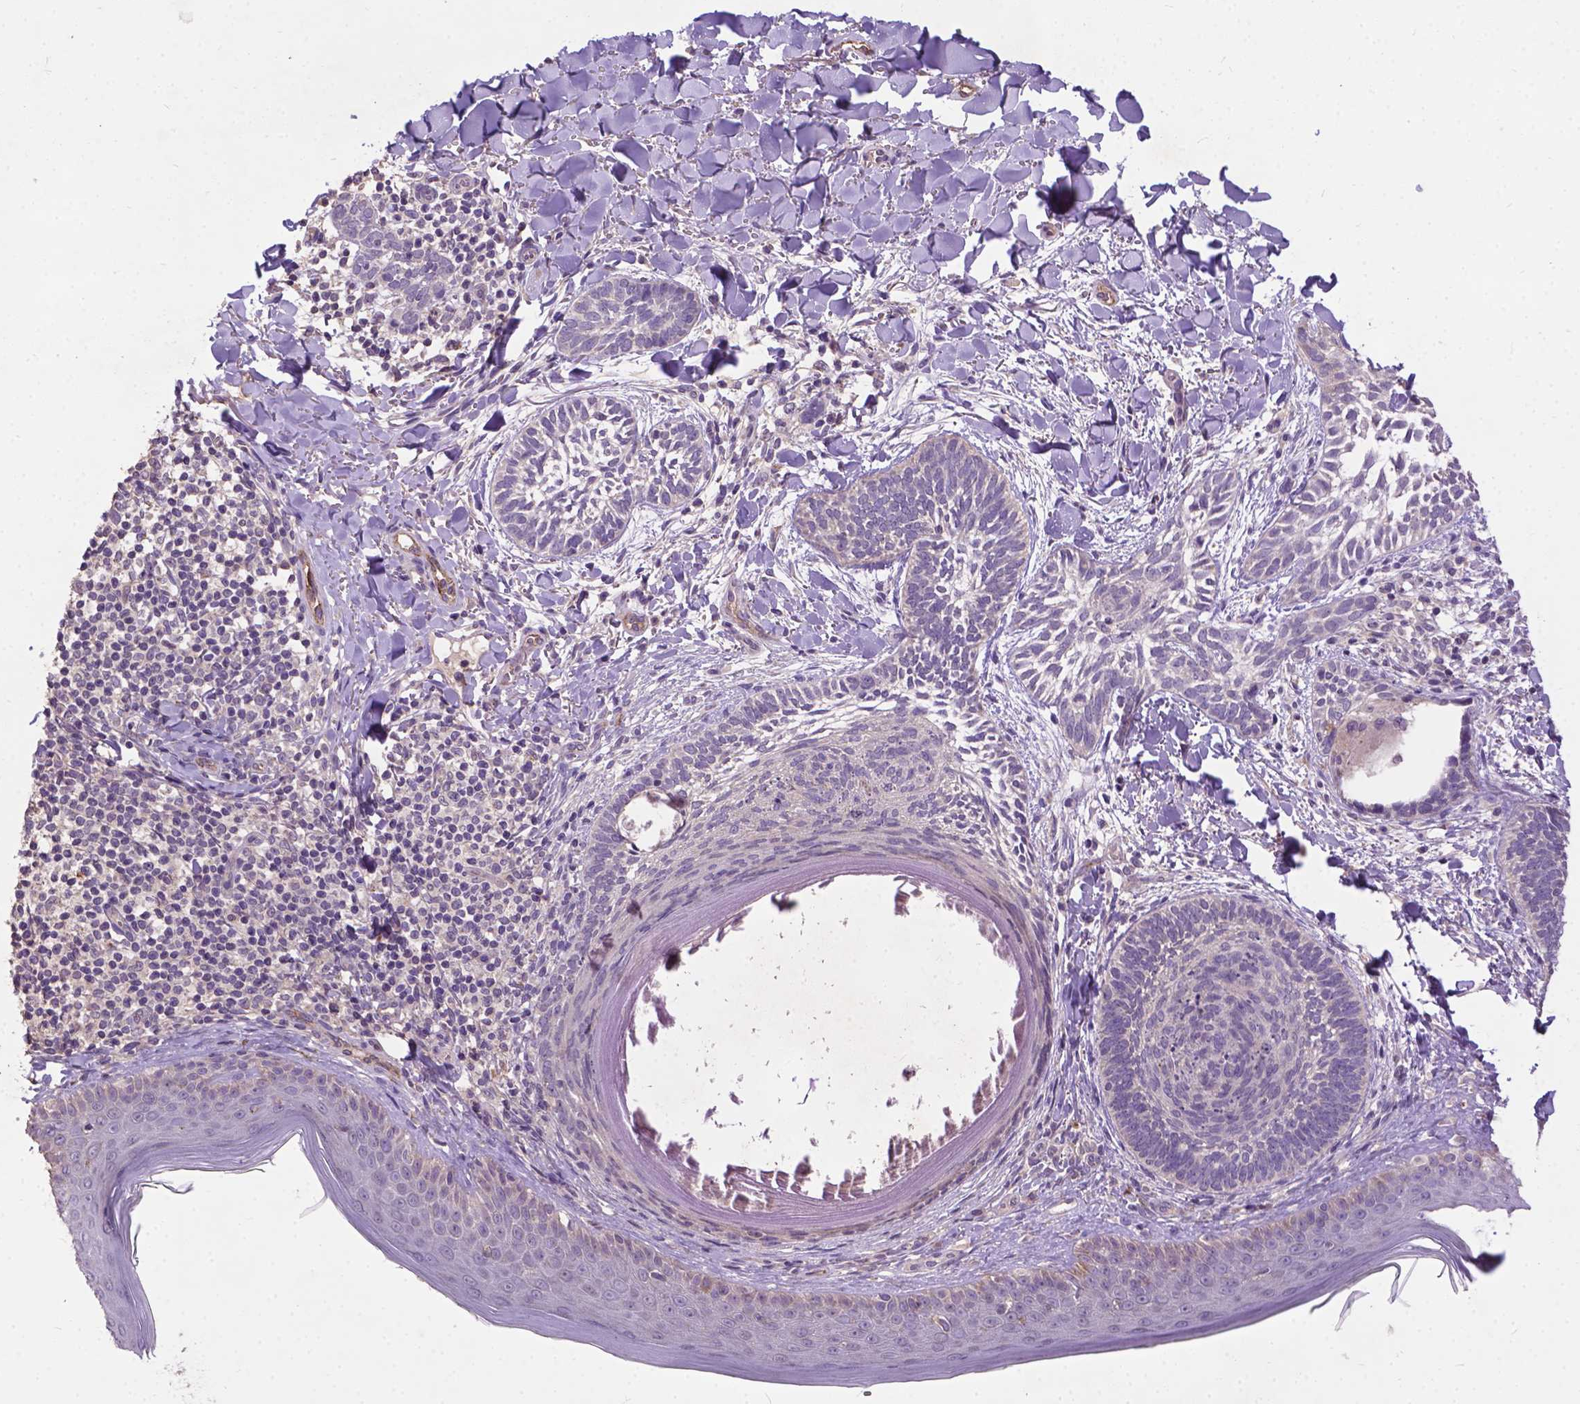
{"staining": {"intensity": "negative", "quantity": "none", "location": "none"}, "tissue": "skin cancer", "cell_type": "Tumor cells", "image_type": "cancer", "snomed": [{"axis": "morphology", "description": "Normal tissue, NOS"}, {"axis": "morphology", "description": "Basal cell carcinoma"}, {"axis": "topography", "description": "Skin"}], "caption": "Immunohistochemical staining of human skin cancer exhibits no significant positivity in tumor cells.", "gene": "ZNF337", "patient": {"sex": "male", "age": 46}}